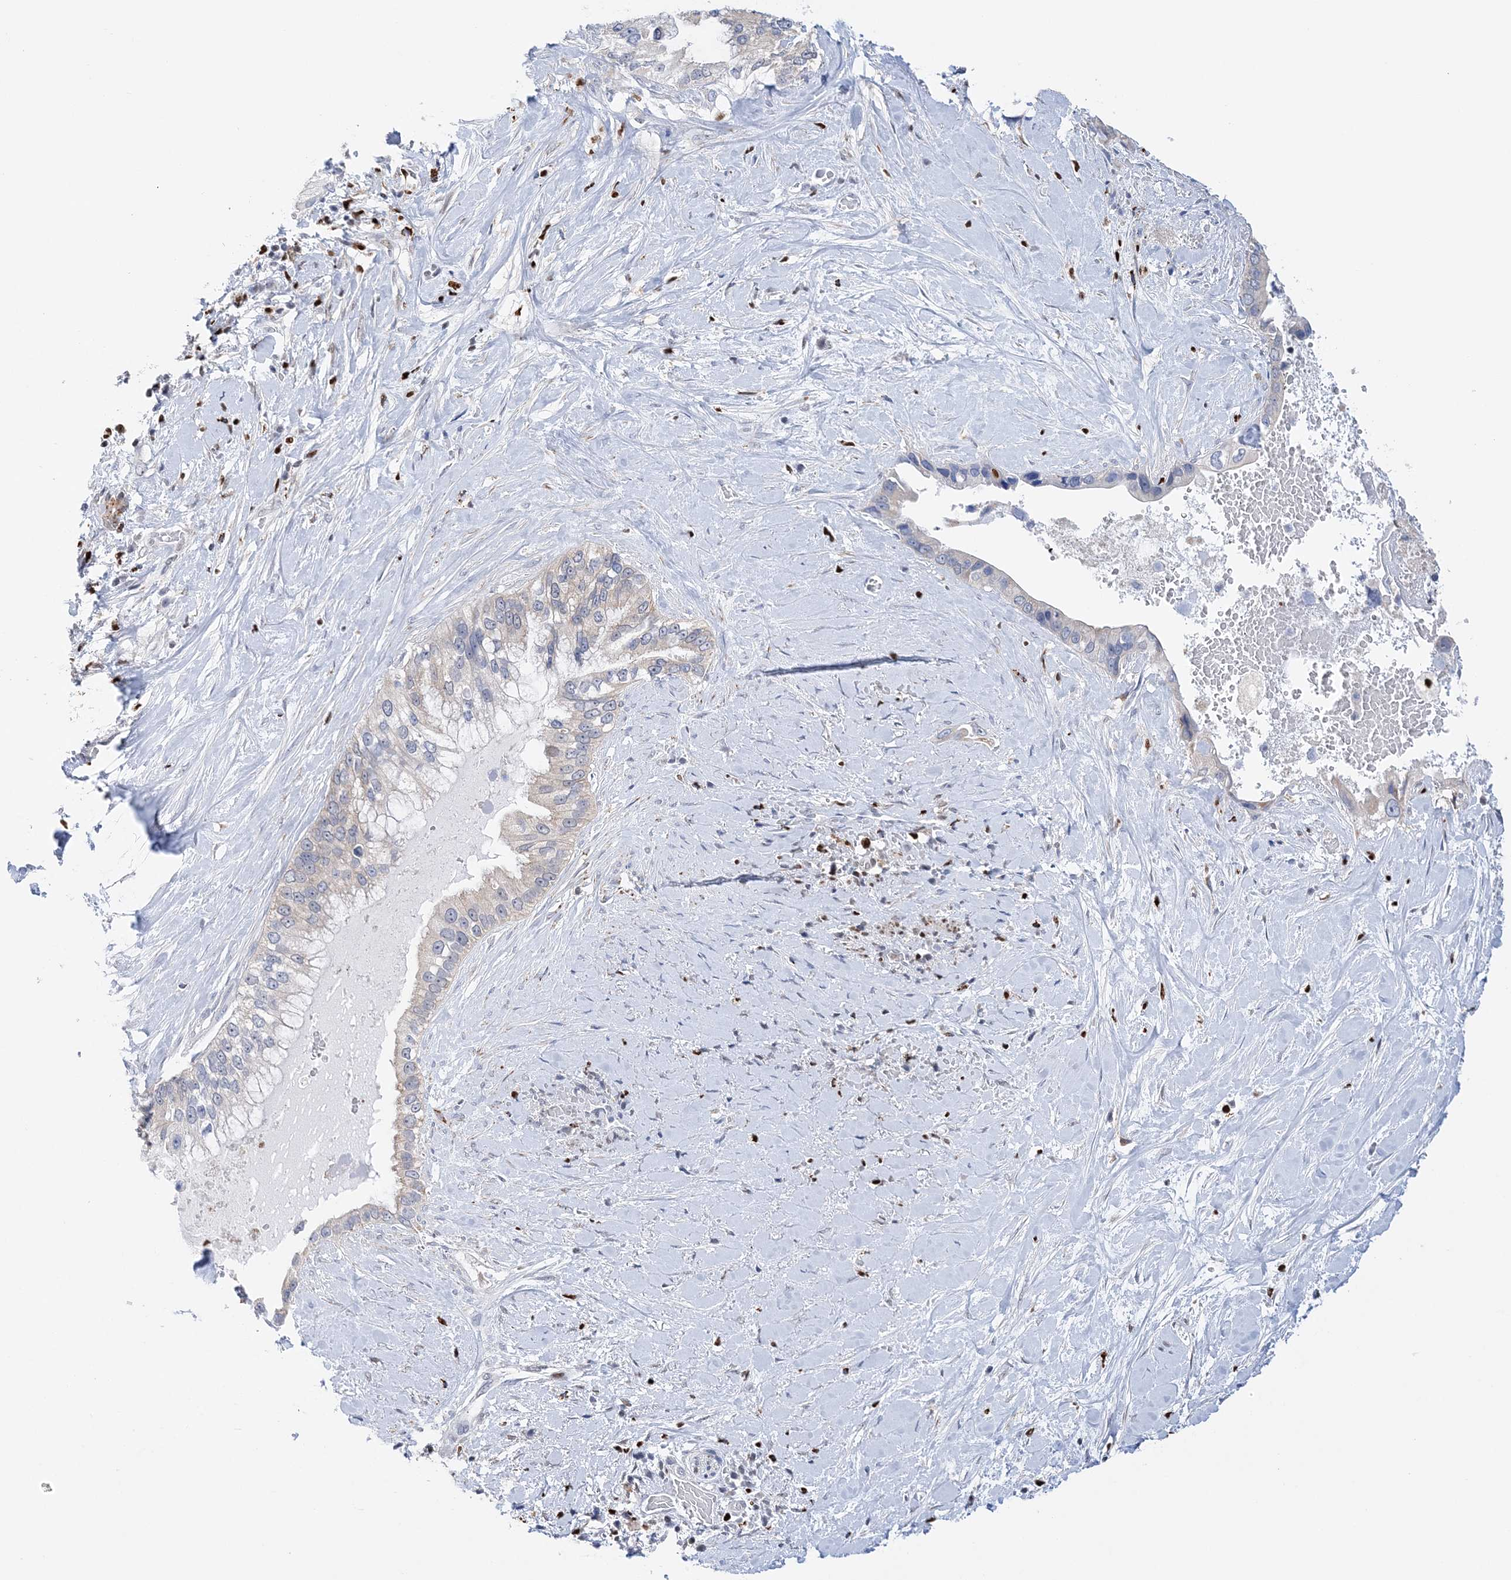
{"staining": {"intensity": "negative", "quantity": "none", "location": "none"}, "tissue": "pancreatic cancer", "cell_type": "Tumor cells", "image_type": "cancer", "snomed": [{"axis": "morphology", "description": "Inflammation, NOS"}, {"axis": "morphology", "description": "Adenocarcinoma, NOS"}, {"axis": "topography", "description": "Pancreas"}], "caption": "Tumor cells show no significant staining in adenocarcinoma (pancreatic).", "gene": "NIT2", "patient": {"sex": "female", "age": 56}}